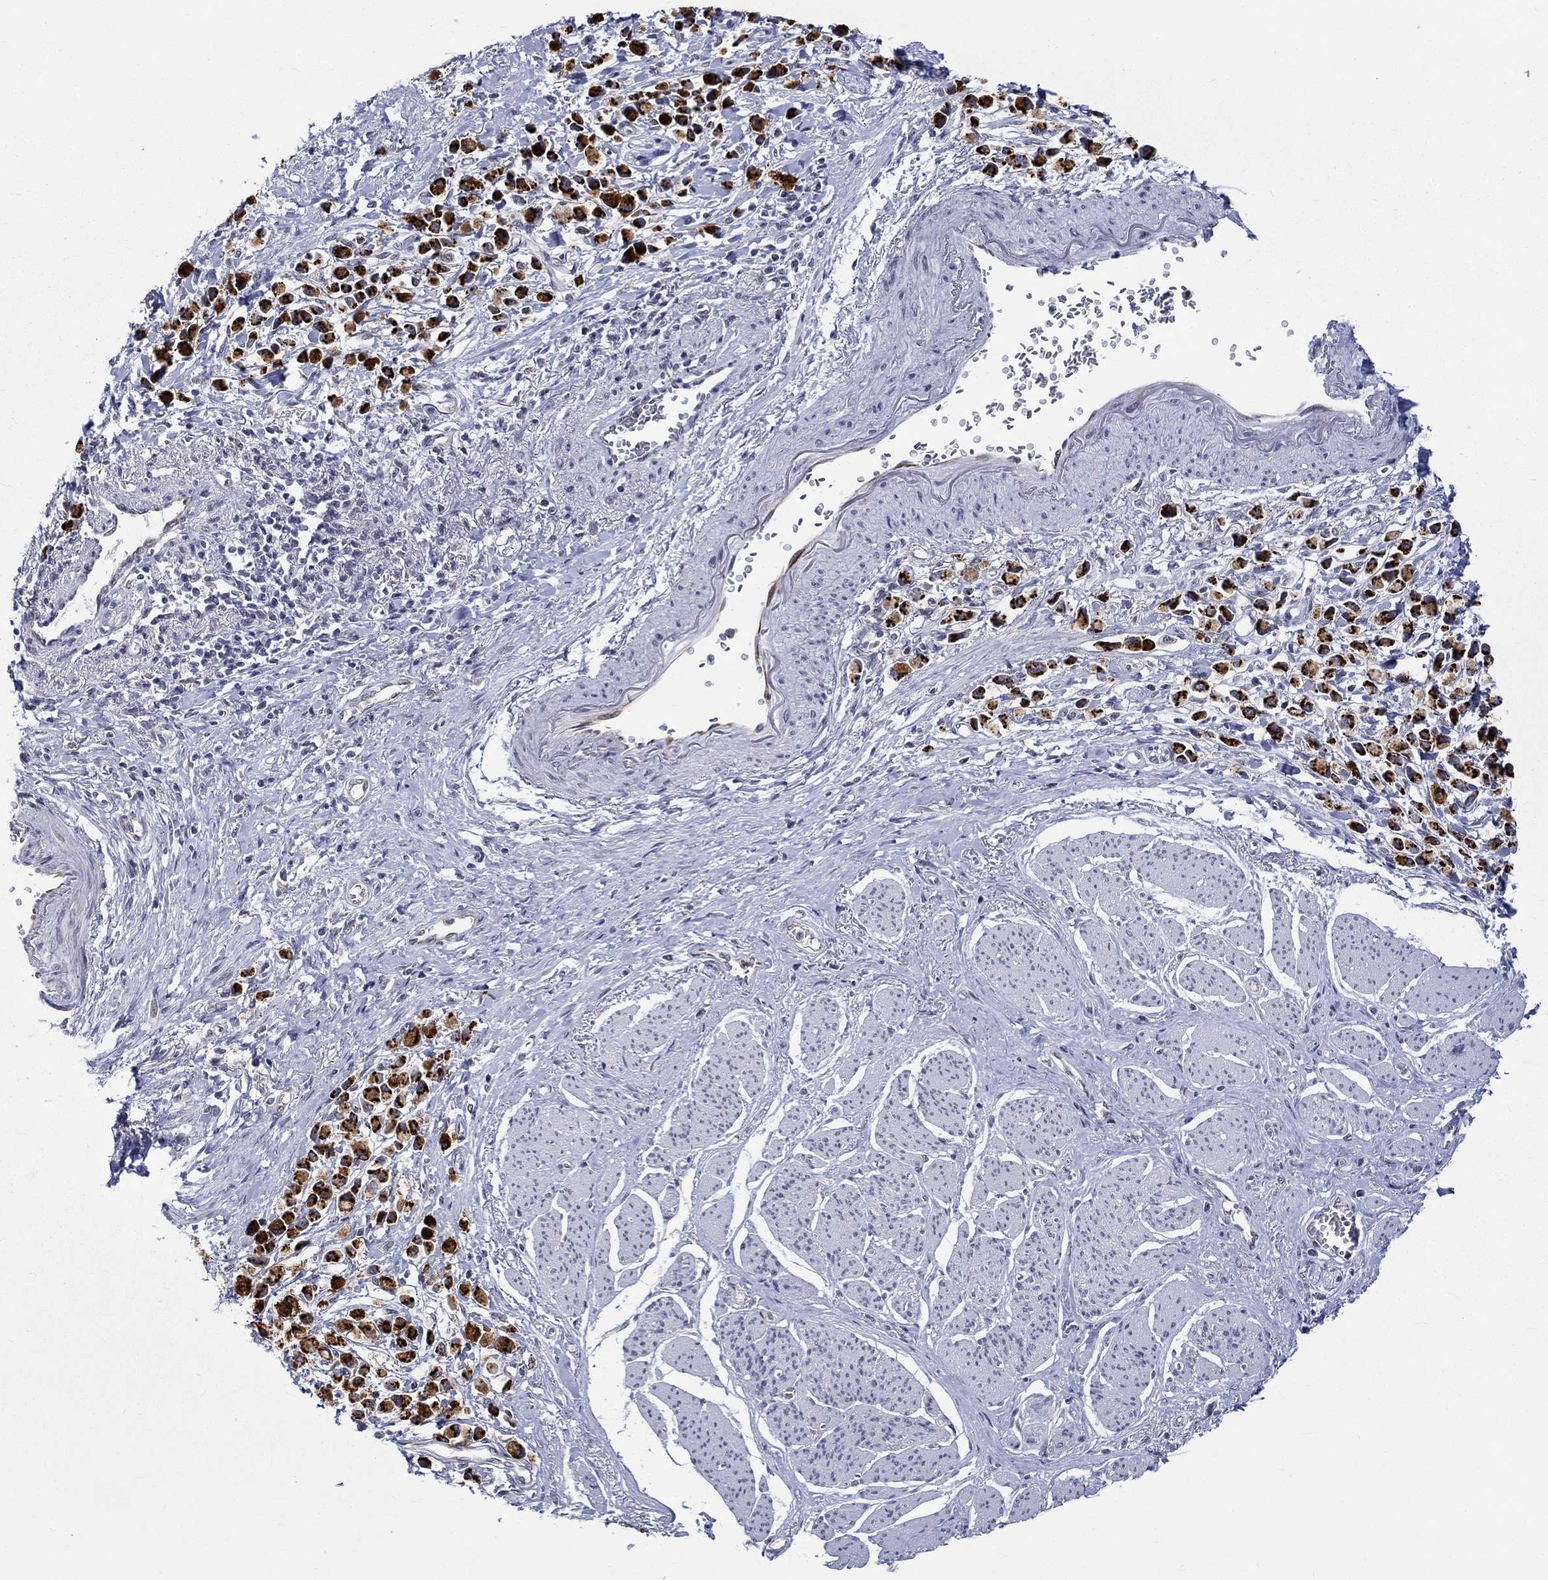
{"staining": {"intensity": "strong", "quantity": ">75%", "location": "cytoplasmic/membranous"}, "tissue": "stomach cancer", "cell_type": "Tumor cells", "image_type": "cancer", "snomed": [{"axis": "morphology", "description": "Adenocarcinoma, NOS"}, {"axis": "topography", "description": "Stomach"}], "caption": "An image showing strong cytoplasmic/membranous positivity in approximately >75% of tumor cells in stomach adenocarcinoma, as visualized by brown immunohistochemical staining.", "gene": "ST6GALNAC1", "patient": {"sex": "female", "age": 81}}